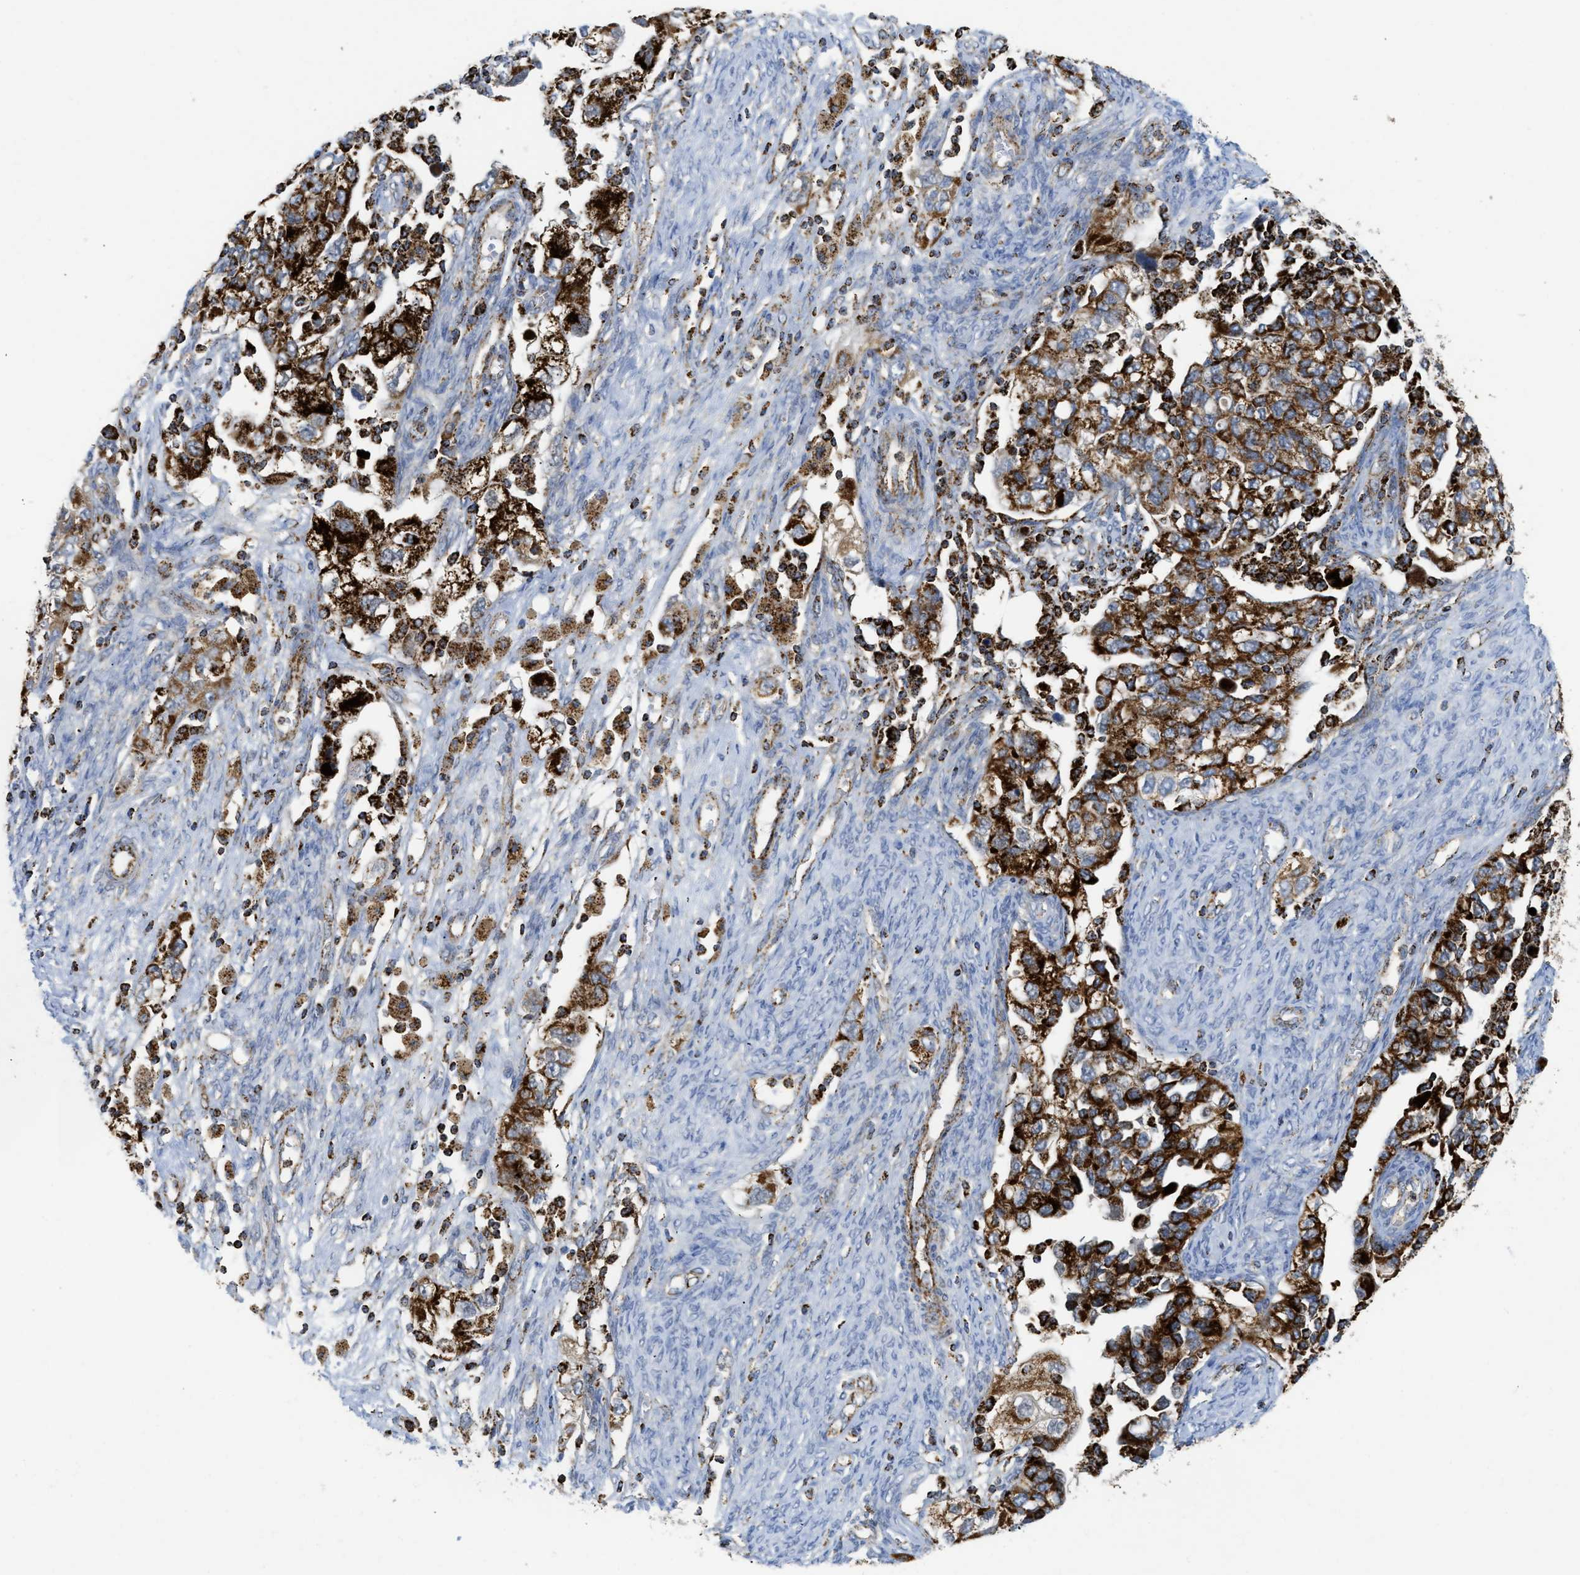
{"staining": {"intensity": "strong", "quantity": ">75%", "location": "cytoplasmic/membranous"}, "tissue": "ovarian cancer", "cell_type": "Tumor cells", "image_type": "cancer", "snomed": [{"axis": "morphology", "description": "Carcinoma, NOS"}, {"axis": "morphology", "description": "Cystadenocarcinoma, serous, NOS"}, {"axis": "topography", "description": "Ovary"}], "caption": "IHC histopathology image of human ovarian cancer (carcinoma) stained for a protein (brown), which displays high levels of strong cytoplasmic/membranous staining in about >75% of tumor cells.", "gene": "SQOR", "patient": {"sex": "female", "age": 69}}